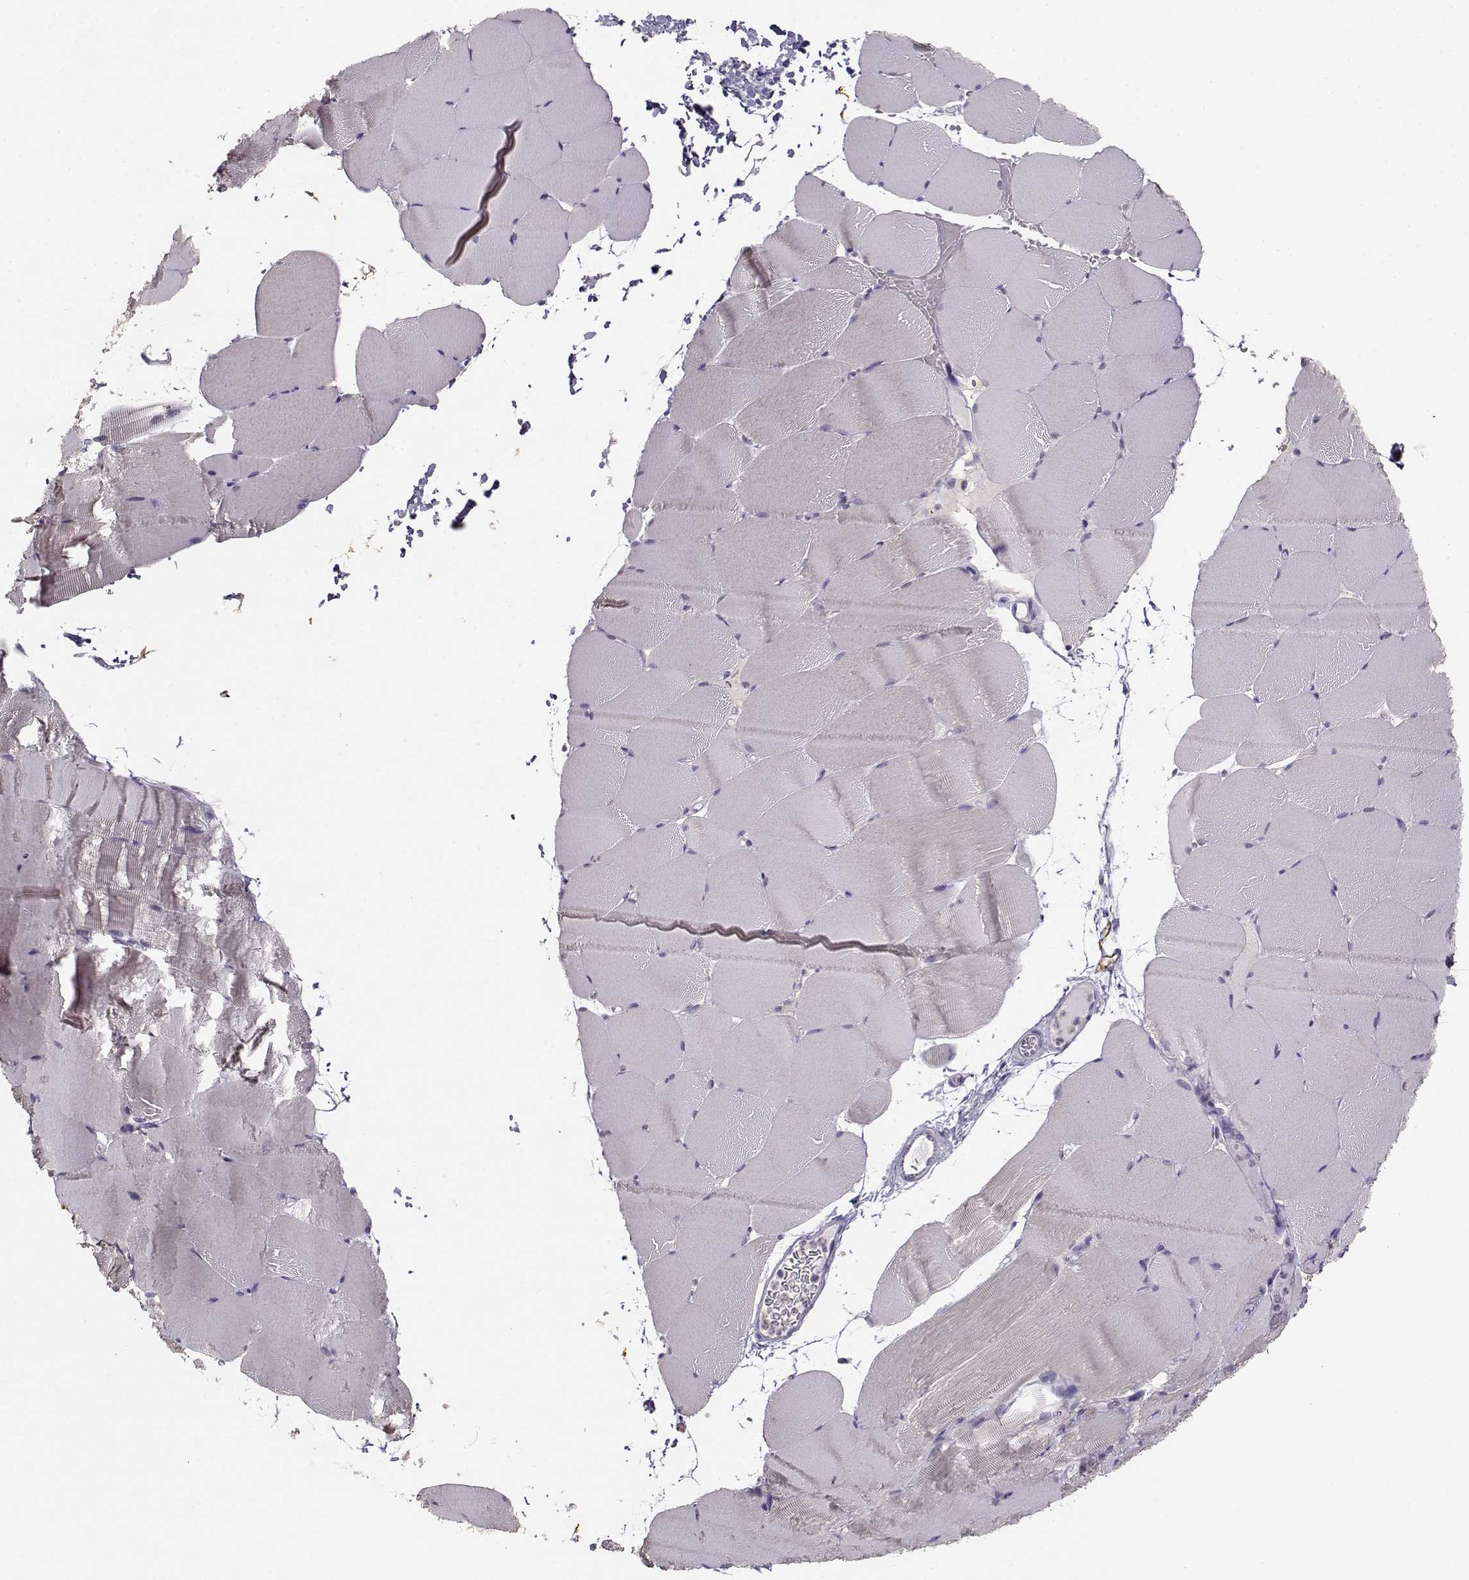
{"staining": {"intensity": "negative", "quantity": "none", "location": "none"}, "tissue": "skeletal muscle", "cell_type": "Myocytes", "image_type": "normal", "snomed": [{"axis": "morphology", "description": "Normal tissue, NOS"}, {"axis": "topography", "description": "Skeletal muscle"}], "caption": "Myocytes are negative for protein expression in benign human skeletal muscle.", "gene": "UROC1", "patient": {"sex": "female", "age": 37}}